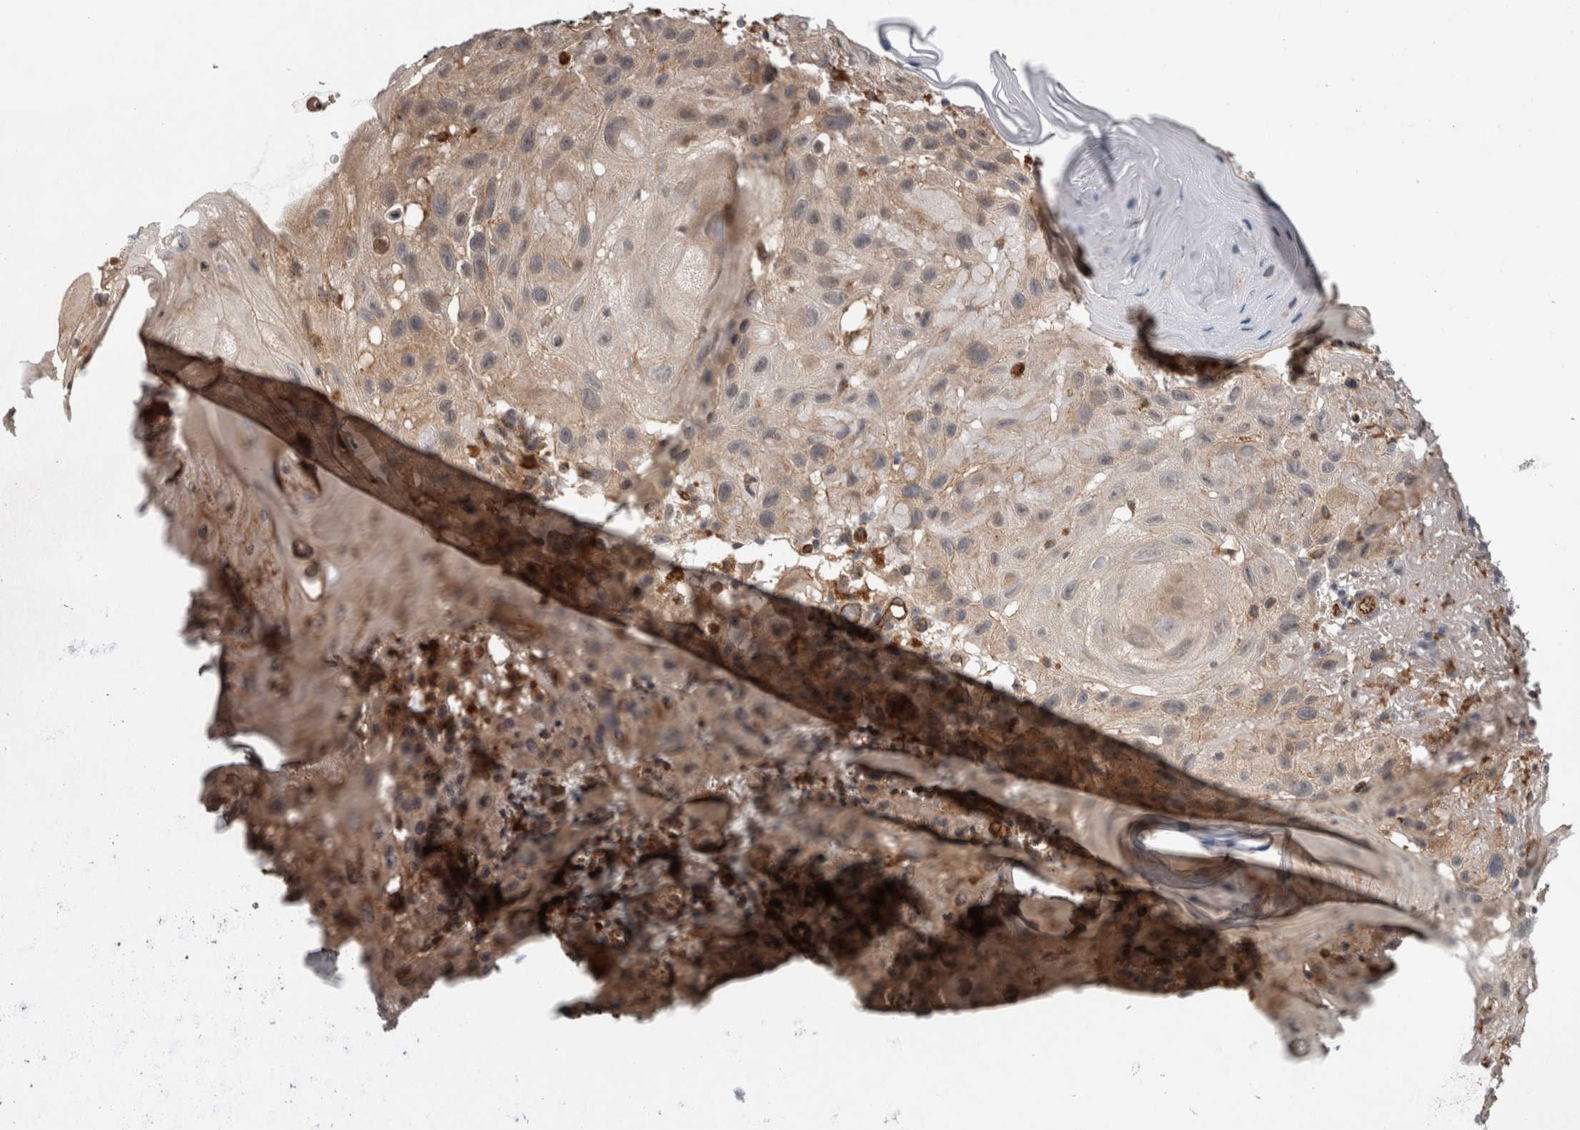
{"staining": {"intensity": "weak", "quantity": ">75%", "location": "cytoplasmic/membranous"}, "tissue": "skin cancer", "cell_type": "Tumor cells", "image_type": "cancer", "snomed": [{"axis": "morphology", "description": "Squamous cell carcinoma, NOS"}, {"axis": "topography", "description": "Skin"}], "caption": "Immunohistochemistry (IHC) micrograph of skin cancer (squamous cell carcinoma) stained for a protein (brown), which demonstrates low levels of weak cytoplasmic/membranous staining in about >75% of tumor cells.", "gene": "ADGRL3", "patient": {"sex": "female", "age": 96}}